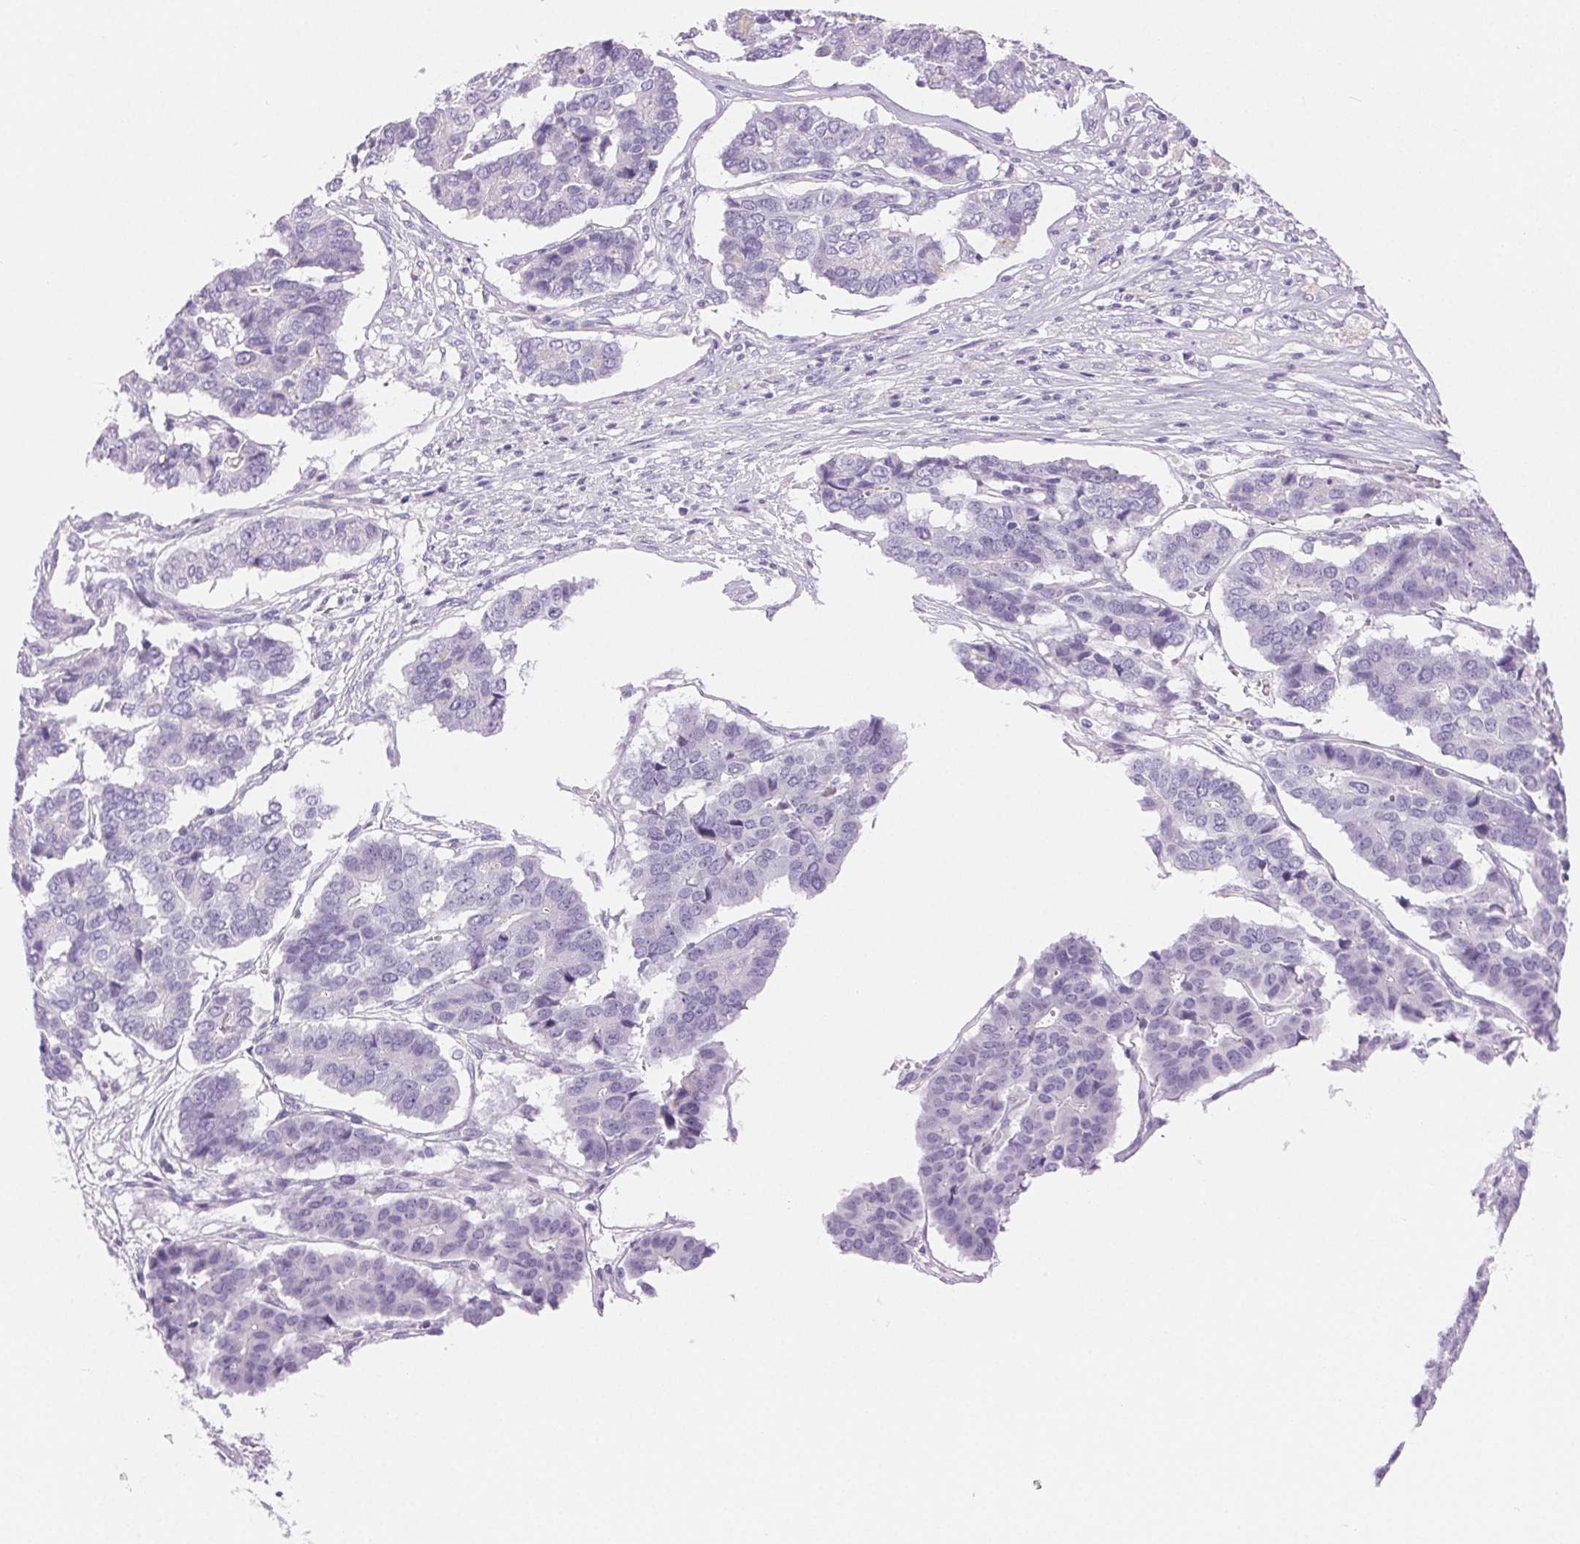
{"staining": {"intensity": "negative", "quantity": "none", "location": "none"}, "tissue": "pancreatic cancer", "cell_type": "Tumor cells", "image_type": "cancer", "snomed": [{"axis": "morphology", "description": "Adenocarcinoma, NOS"}, {"axis": "topography", "description": "Pancreas"}], "caption": "A micrograph of pancreatic adenocarcinoma stained for a protein demonstrates no brown staining in tumor cells.", "gene": "CLDN16", "patient": {"sex": "male", "age": 50}}